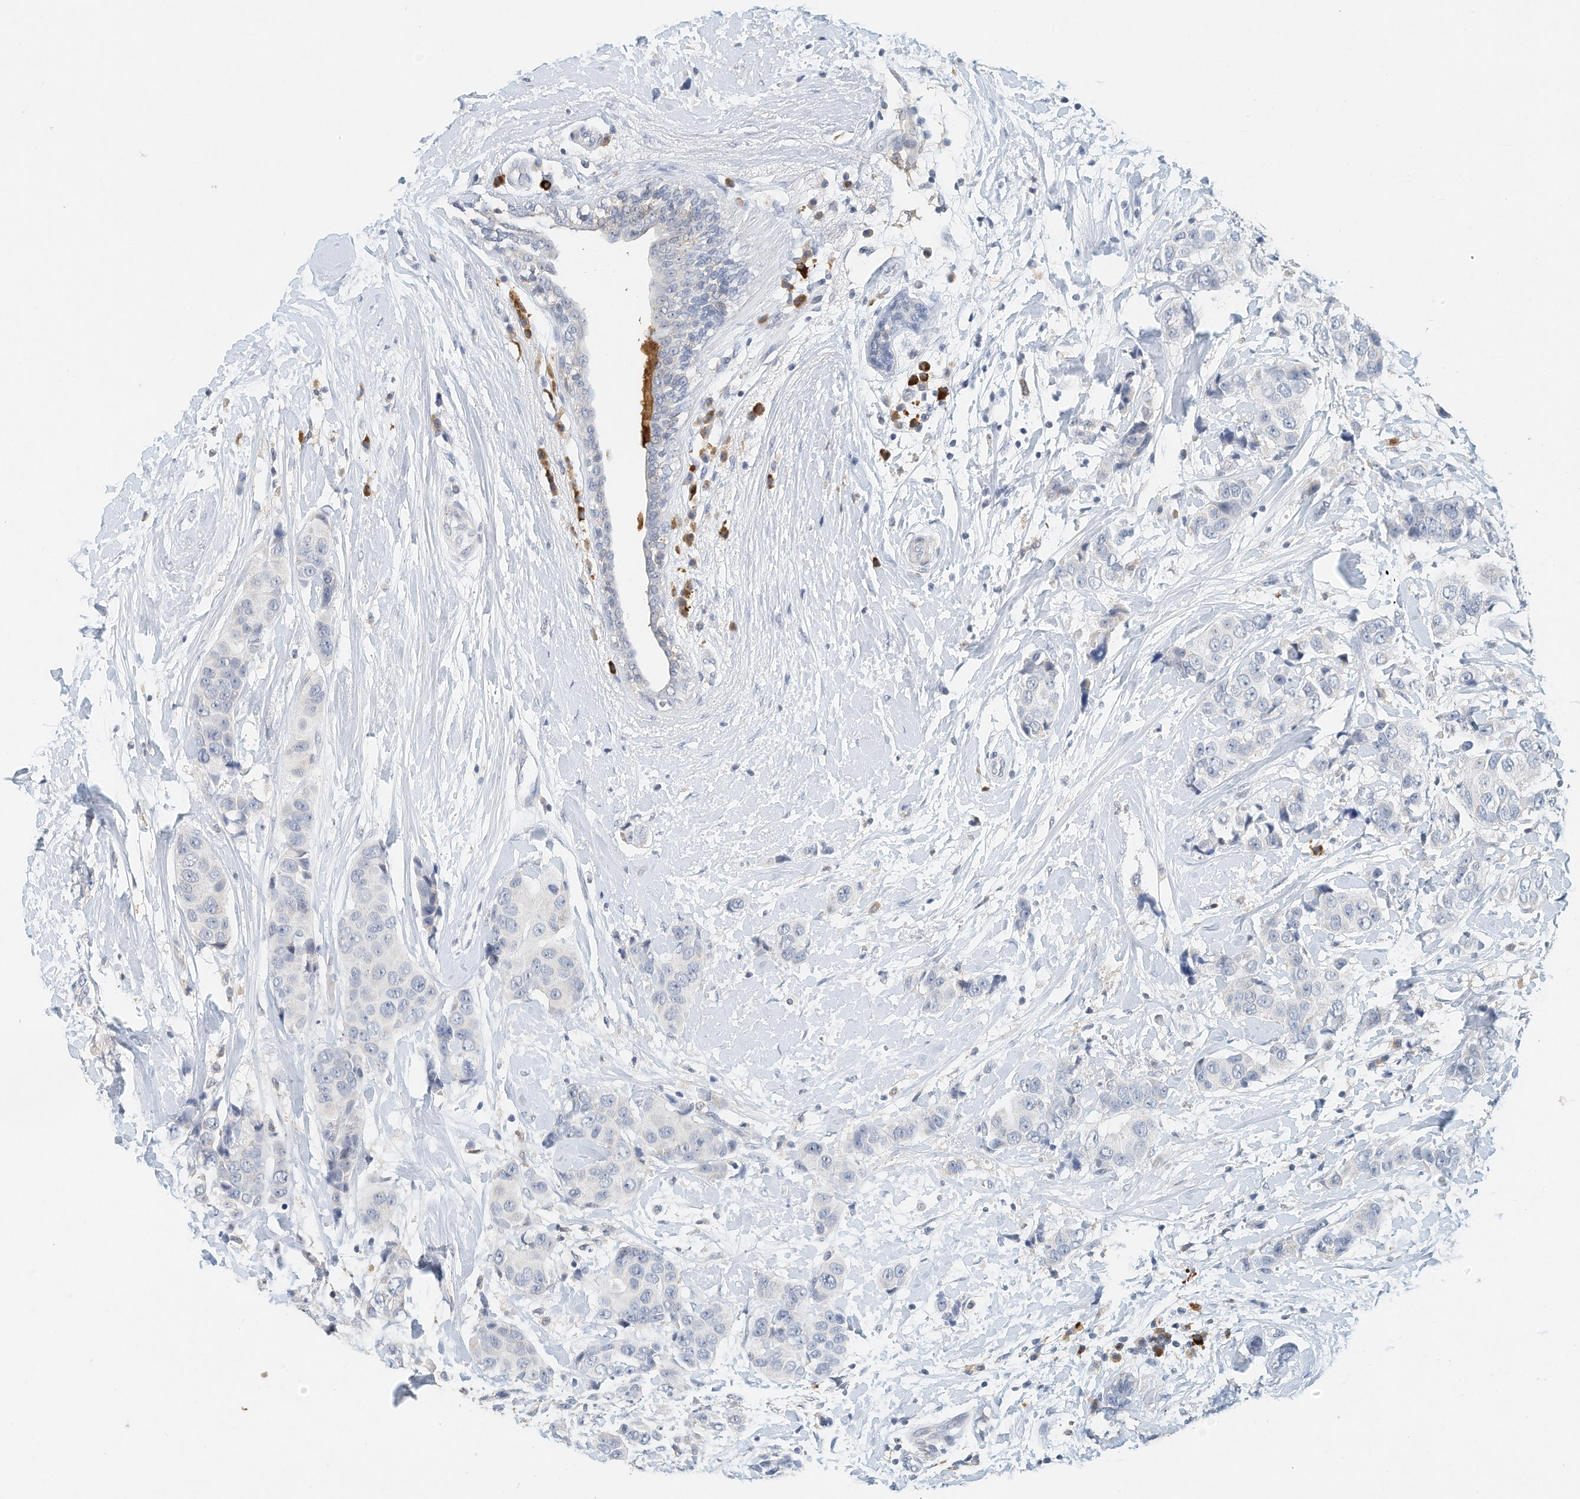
{"staining": {"intensity": "negative", "quantity": "none", "location": "none"}, "tissue": "breast cancer", "cell_type": "Tumor cells", "image_type": "cancer", "snomed": [{"axis": "morphology", "description": "Normal tissue, NOS"}, {"axis": "morphology", "description": "Duct carcinoma"}, {"axis": "topography", "description": "Breast"}], "caption": "DAB immunohistochemical staining of breast invasive ductal carcinoma exhibits no significant positivity in tumor cells. The staining is performed using DAB brown chromogen with nuclei counter-stained in using hematoxylin.", "gene": "MICAL1", "patient": {"sex": "female", "age": 39}}